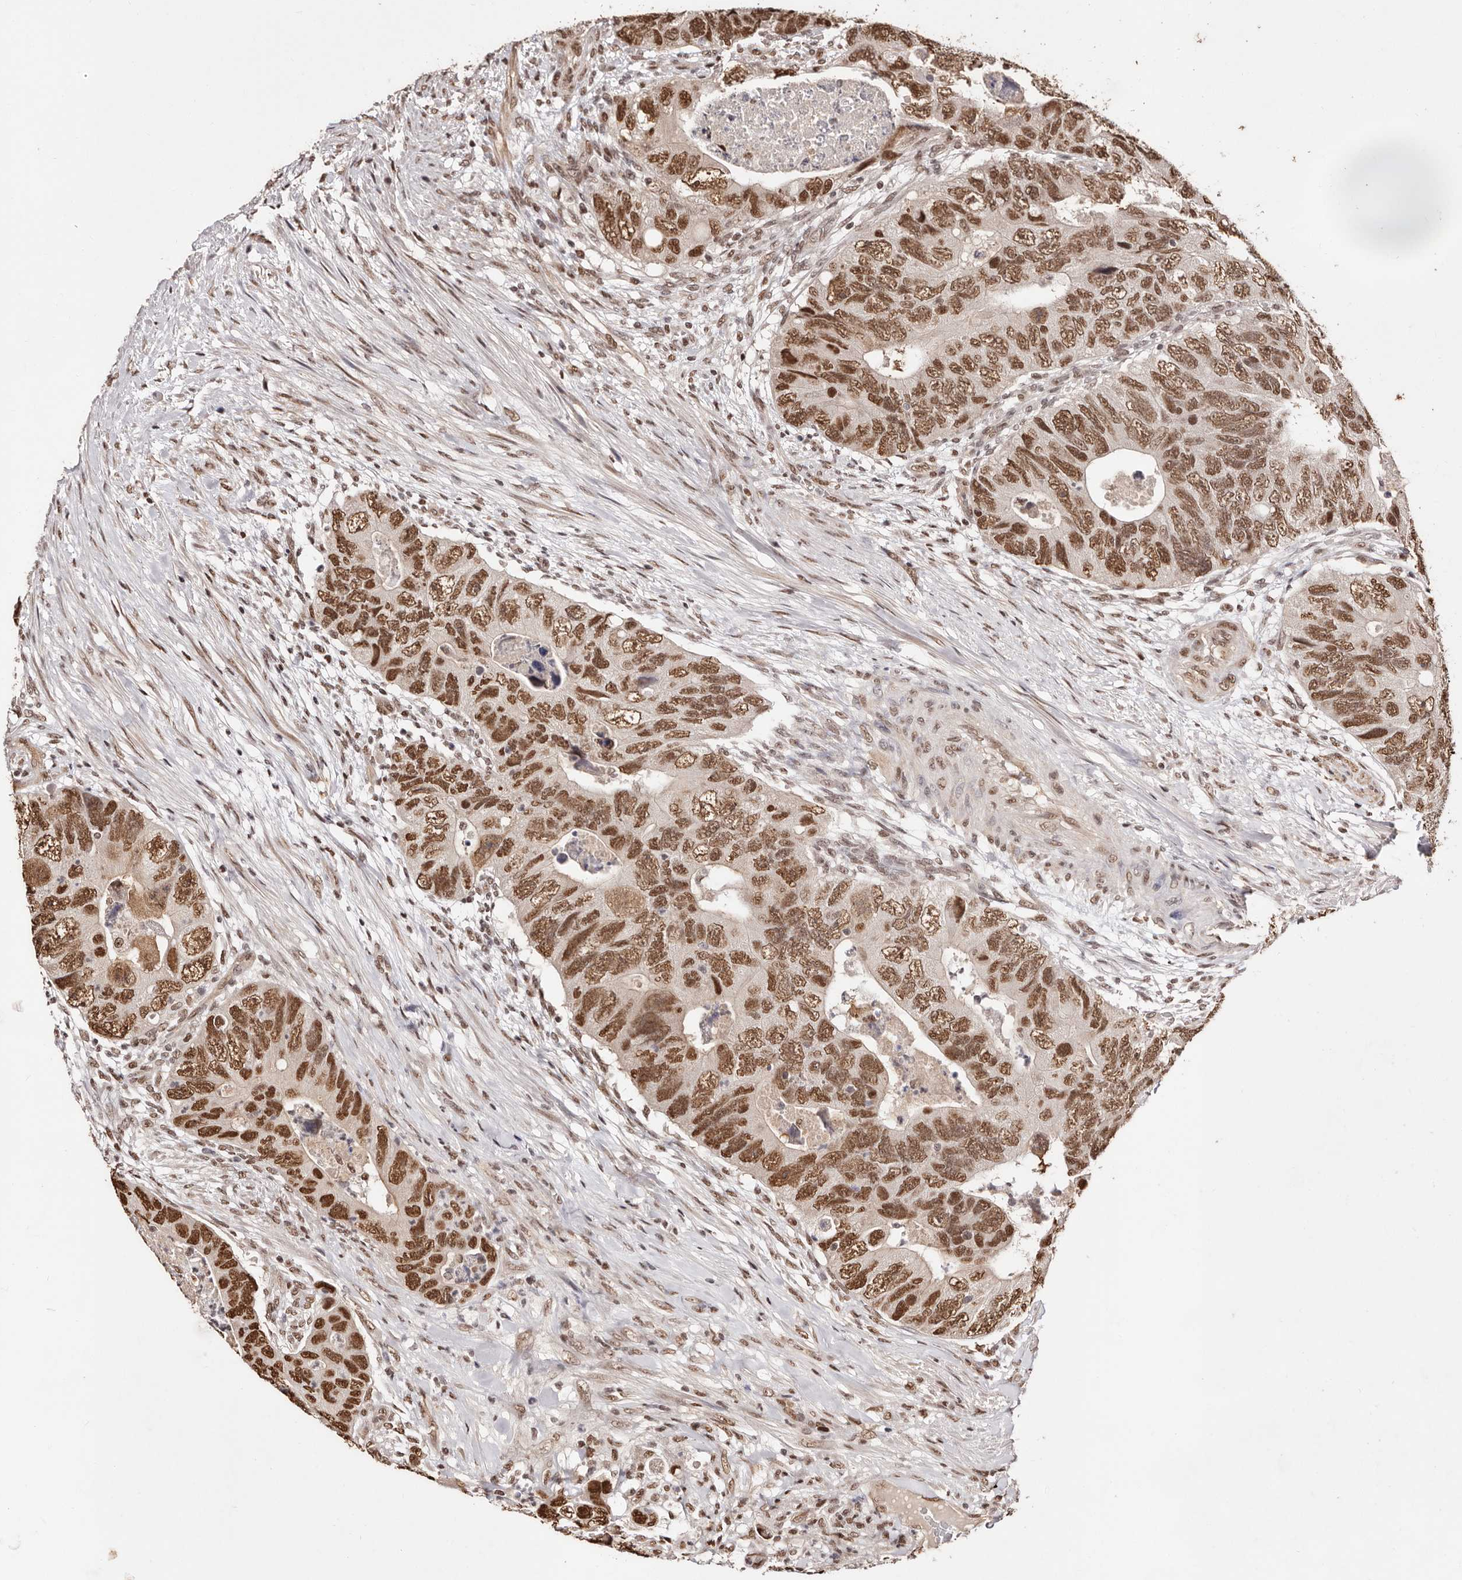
{"staining": {"intensity": "strong", "quantity": ">75%", "location": "nuclear"}, "tissue": "colorectal cancer", "cell_type": "Tumor cells", "image_type": "cancer", "snomed": [{"axis": "morphology", "description": "Adenocarcinoma, NOS"}, {"axis": "topography", "description": "Rectum"}], "caption": "Protein positivity by immunohistochemistry reveals strong nuclear staining in about >75% of tumor cells in colorectal cancer (adenocarcinoma). (IHC, brightfield microscopy, high magnification).", "gene": "BICRAL", "patient": {"sex": "male", "age": 63}}